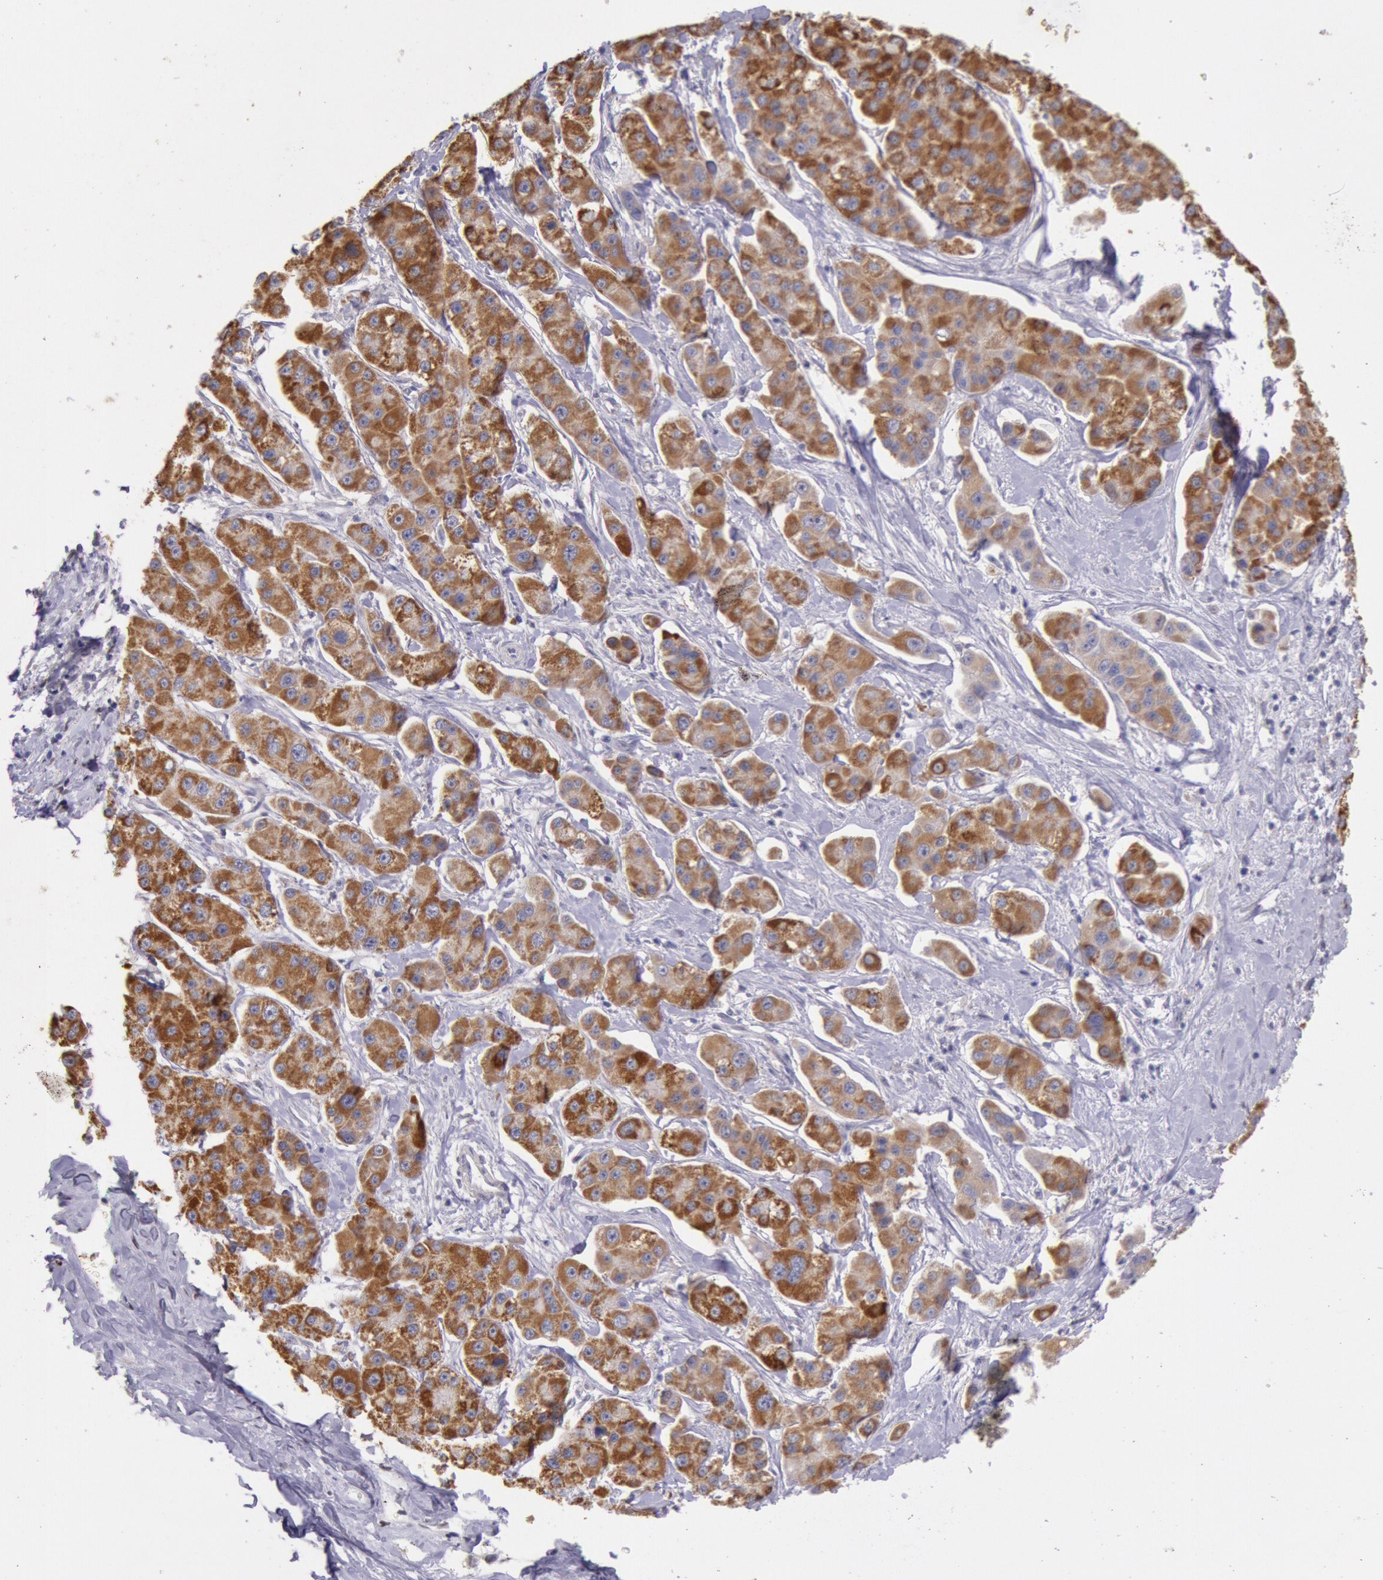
{"staining": {"intensity": "strong", "quantity": ">75%", "location": "cytoplasmic/membranous,nuclear"}, "tissue": "liver cancer", "cell_type": "Tumor cells", "image_type": "cancer", "snomed": [{"axis": "morphology", "description": "Carcinoma, Hepatocellular, NOS"}, {"axis": "topography", "description": "Liver"}], "caption": "Immunohistochemistry (DAB (3,3'-diaminobenzidine)) staining of human hepatocellular carcinoma (liver) exhibits strong cytoplasmic/membranous and nuclear protein positivity in approximately >75% of tumor cells.", "gene": "FRMD6", "patient": {"sex": "female", "age": 85}}